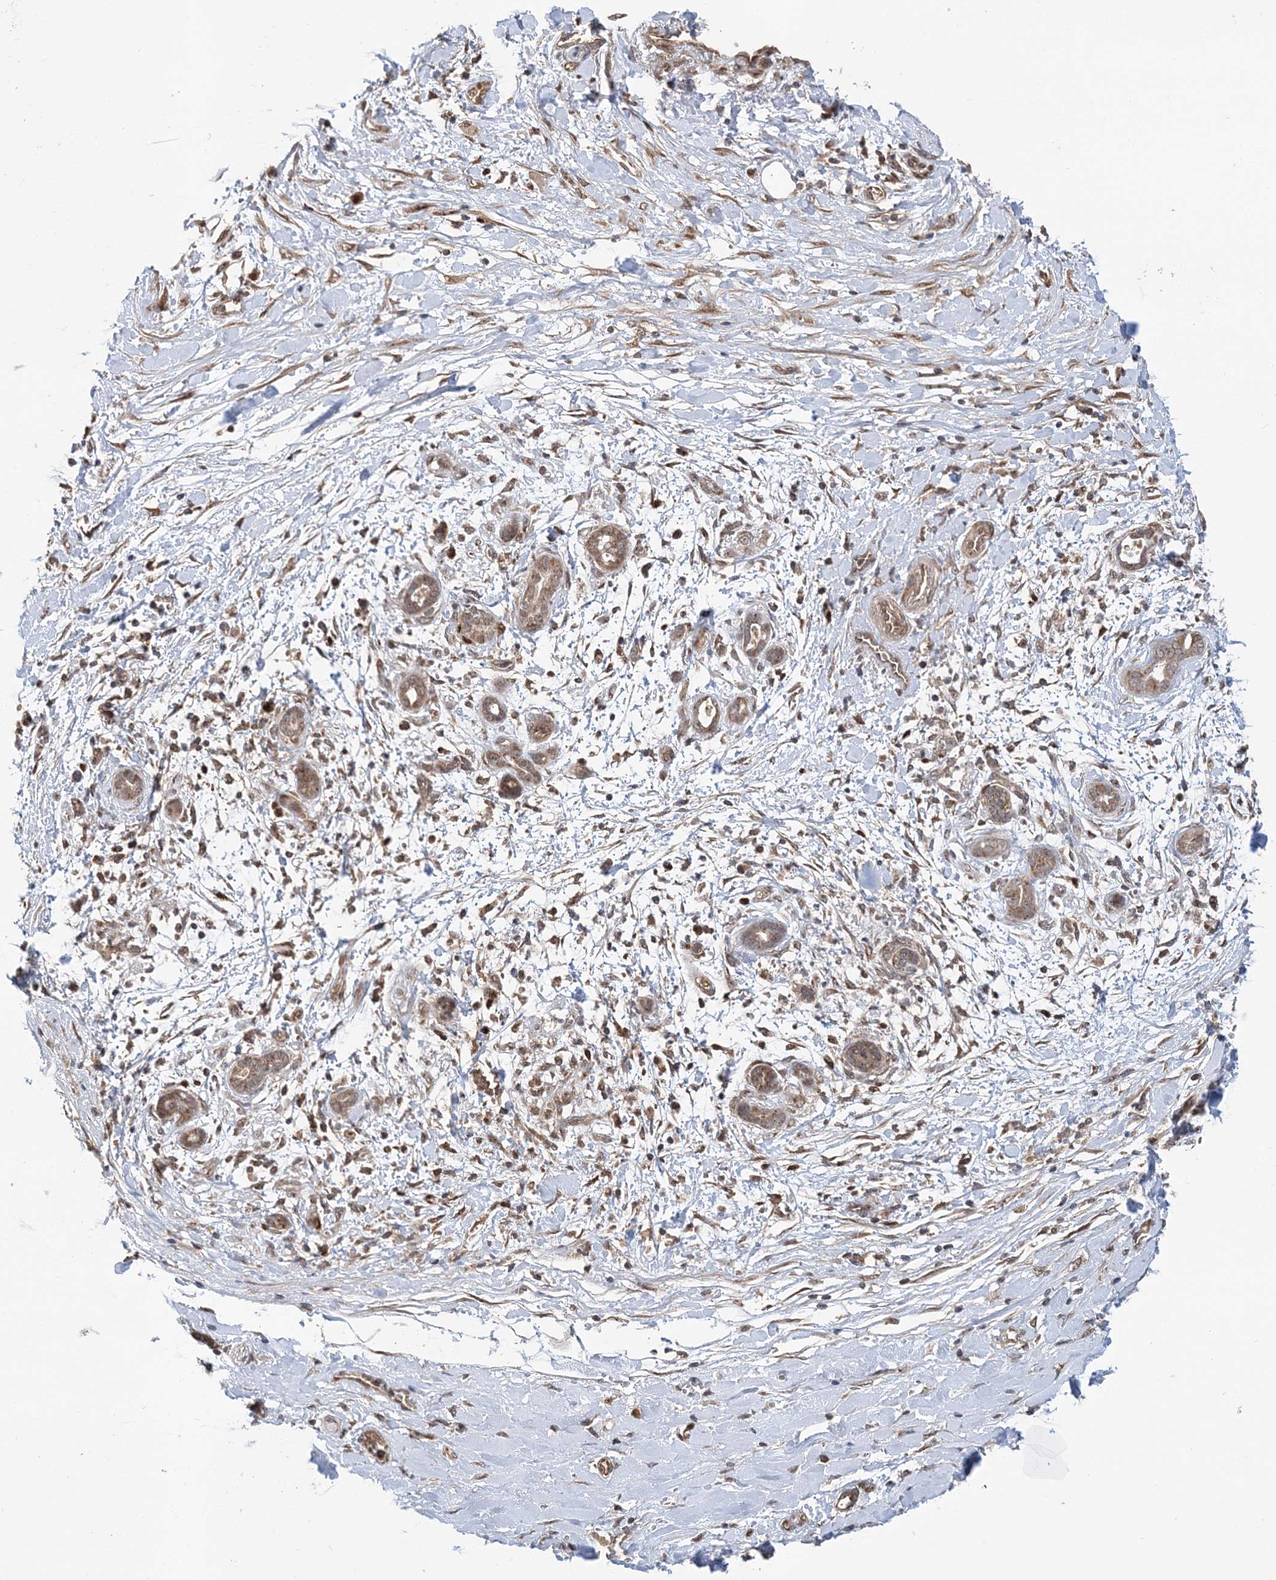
{"staining": {"intensity": "strong", "quantity": ">75%", "location": "cytoplasmic/membranous,nuclear"}, "tissue": "pancreatic cancer", "cell_type": "Tumor cells", "image_type": "cancer", "snomed": [{"axis": "morphology", "description": "Adenocarcinoma, NOS"}, {"axis": "topography", "description": "Pancreas"}], "caption": "Human pancreatic cancer (adenocarcinoma) stained for a protein (brown) displays strong cytoplasmic/membranous and nuclear positive positivity in approximately >75% of tumor cells.", "gene": "KIF4A", "patient": {"sex": "female", "age": 78}}